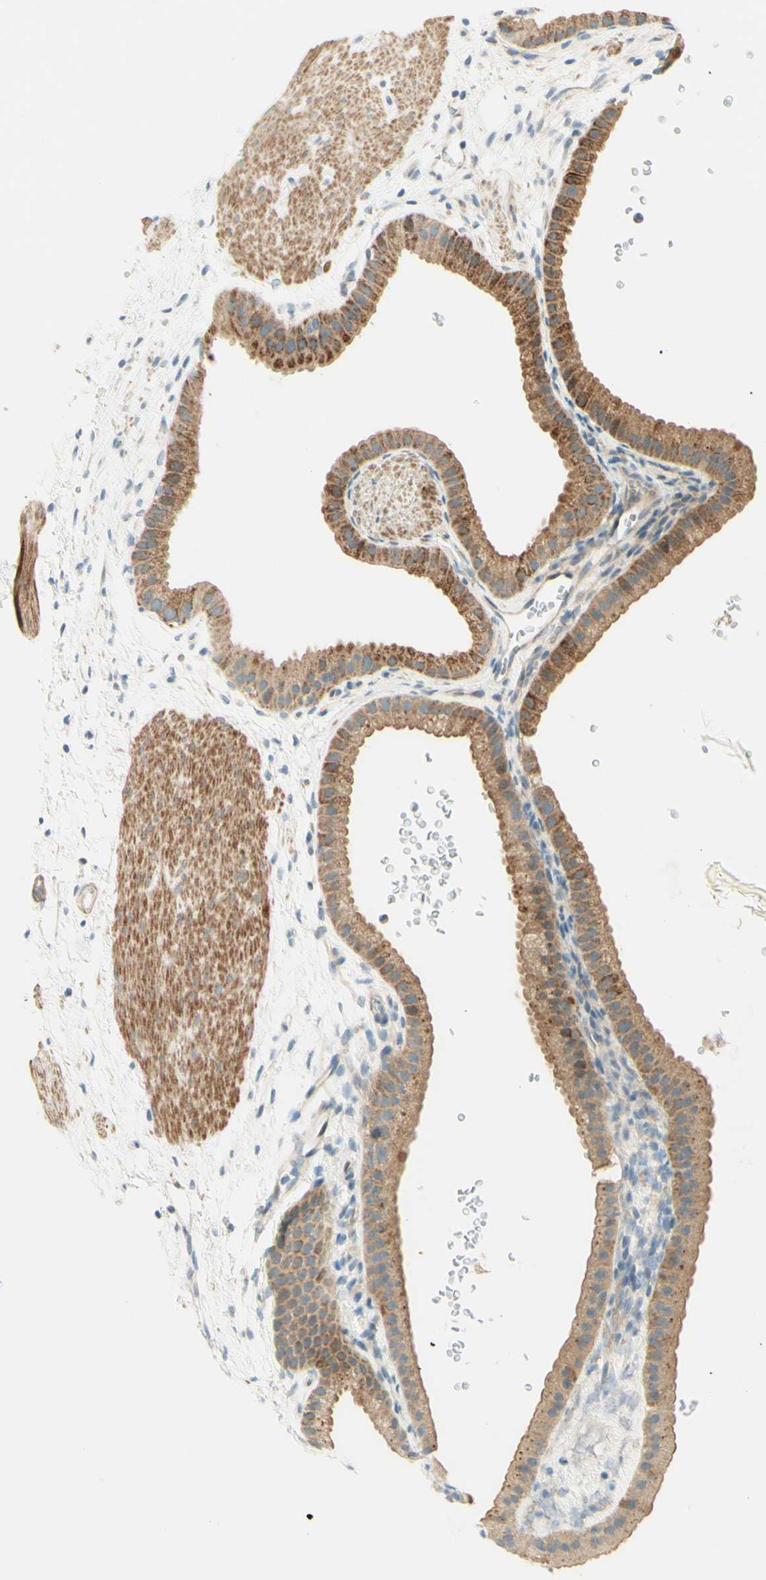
{"staining": {"intensity": "strong", "quantity": ">75%", "location": "cytoplasmic/membranous"}, "tissue": "gallbladder", "cell_type": "Glandular cells", "image_type": "normal", "snomed": [{"axis": "morphology", "description": "Normal tissue, NOS"}, {"axis": "topography", "description": "Gallbladder"}], "caption": "Gallbladder stained for a protein reveals strong cytoplasmic/membranous positivity in glandular cells. Nuclei are stained in blue.", "gene": "PROM1", "patient": {"sex": "female", "age": 64}}